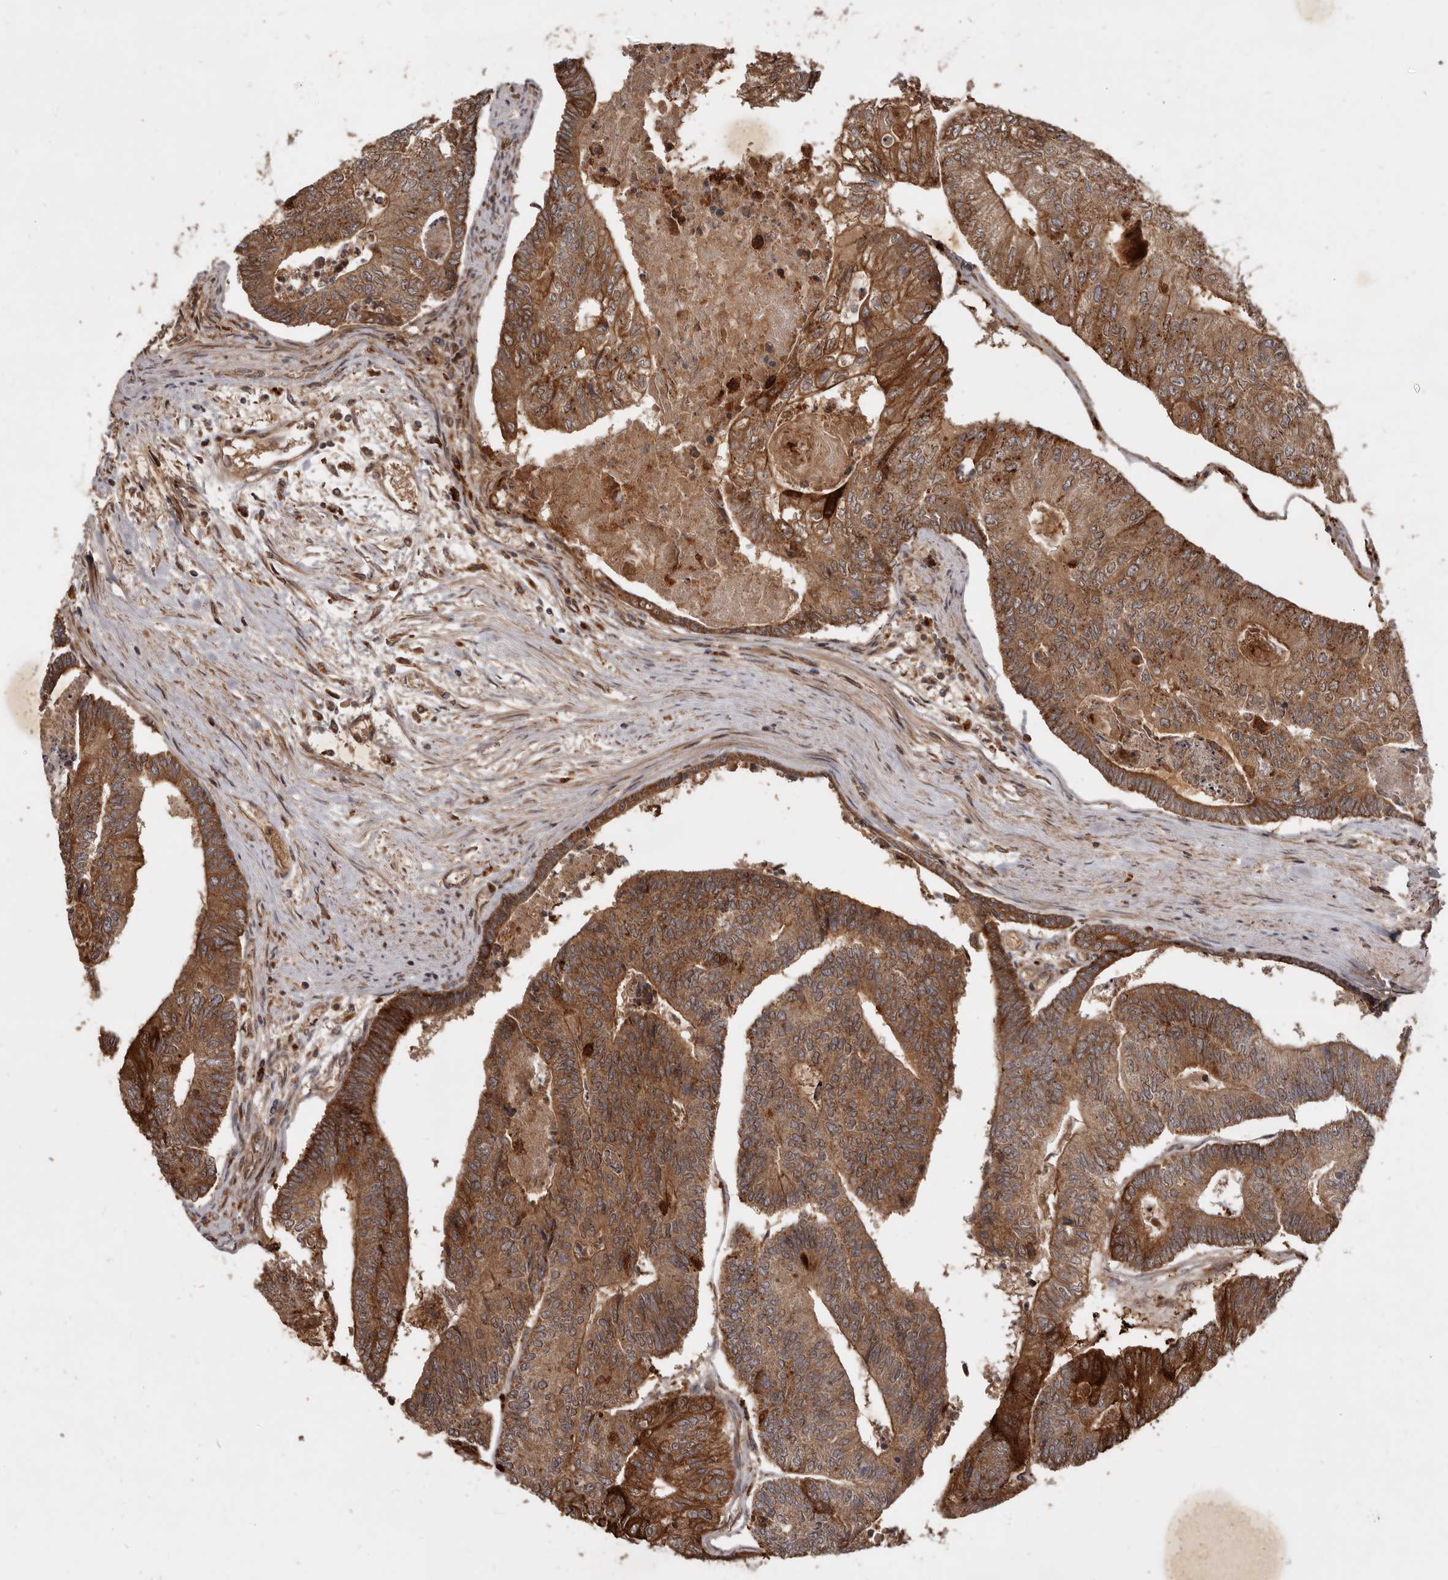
{"staining": {"intensity": "moderate", "quantity": ">75%", "location": "cytoplasmic/membranous"}, "tissue": "colorectal cancer", "cell_type": "Tumor cells", "image_type": "cancer", "snomed": [{"axis": "morphology", "description": "Adenocarcinoma, NOS"}, {"axis": "topography", "description": "Colon"}], "caption": "Human colorectal cancer stained with a brown dye shows moderate cytoplasmic/membranous positive staining in about >75% of tumor cells.", "gene": "STK36", "patient": {"sex": "female", "age": 67}}